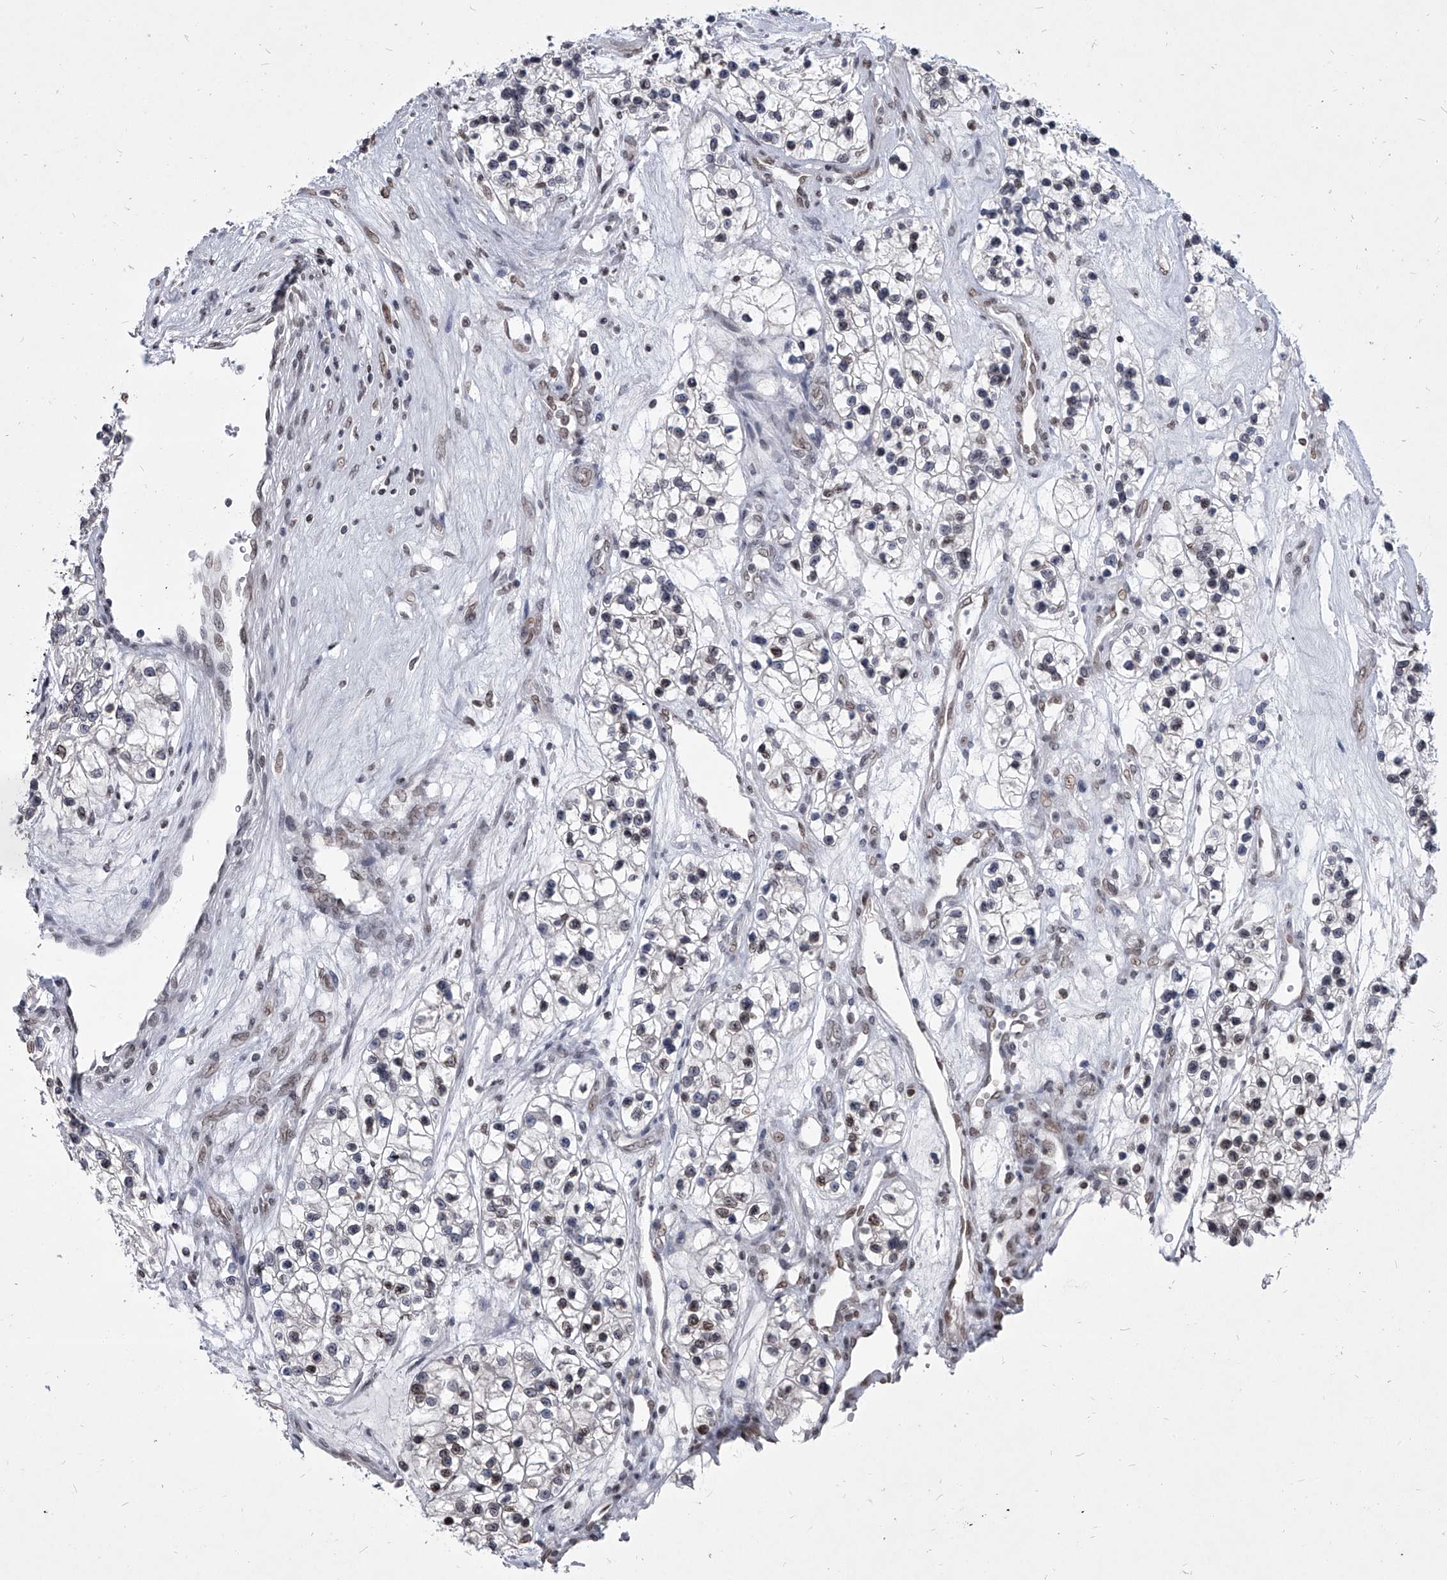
{"staining": {"intensity": "weak", "quantity": "<25%", "location": "nuclear"}, "tissue": "renal cancer", "cell_type": "Tumor cells", "image_type": "cancer", "snomed": [{"axis": "morphology", "description": "Adenocarcinoma, NOS"}, {"axis": "topography", "description": "Kidney"}], "caption": "The immunohistochemistry (IHC) micrograph has no significant staining in tumor cells of renal cancer tissue.", "gene": "PPIL4", "patient": {"sex": "female", "age": 57}}